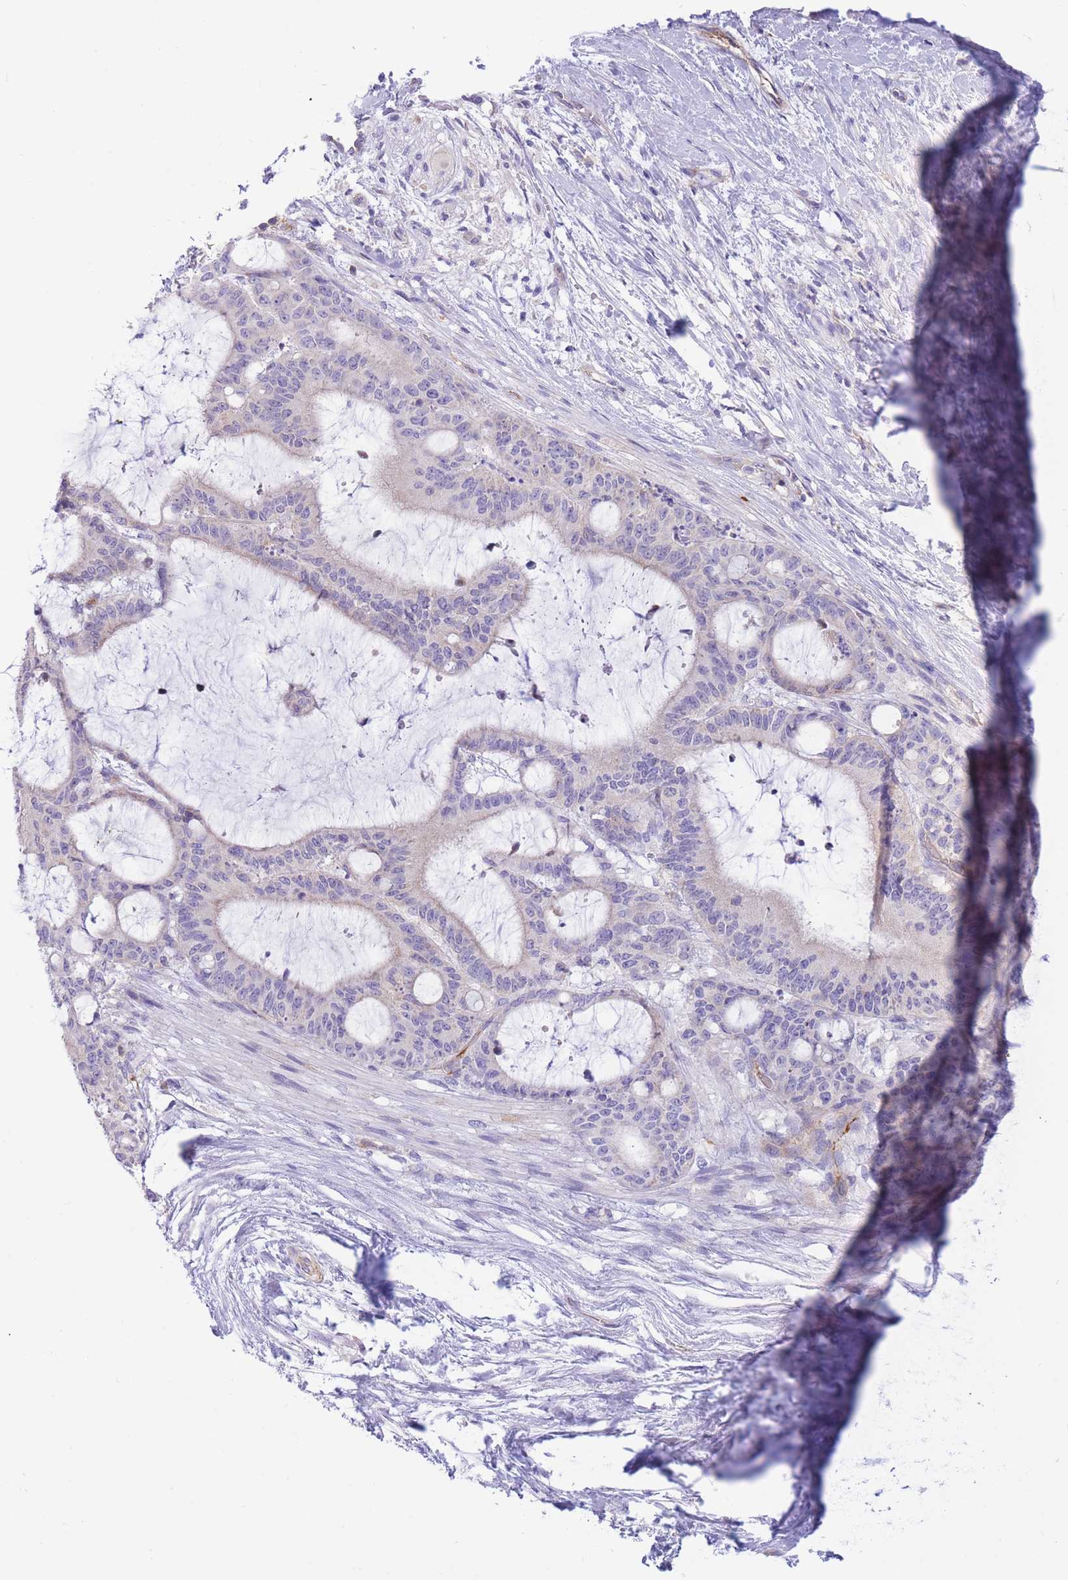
{"staining": {"intensity": "negative", "quantity": "none", "location": "none"}, "tissue": "liver cancer", "cell_type": "Tumor cells", "image_type": "cancer", "snomed": [{"axis": "morphology", "description": "Normal tissue, NOS"}, {"axis": "morphology", "description": "Cholangiocarcinoma"}, {"axis": "topography", "description": "Liver"}, {"axis": "topography", "description": "Peripheral nerve tissue"}], "caption": "Immunohistochemistry image of neoplastic tissue: human liver cancer (cholangiocarcinoma) stained with DAB (3,3'-diaminobenzidine) demonstrates no significant protein positivity in tumor cells.", "gene": "SULT1A1", "patient": {"sex": "female", "age": 73}}